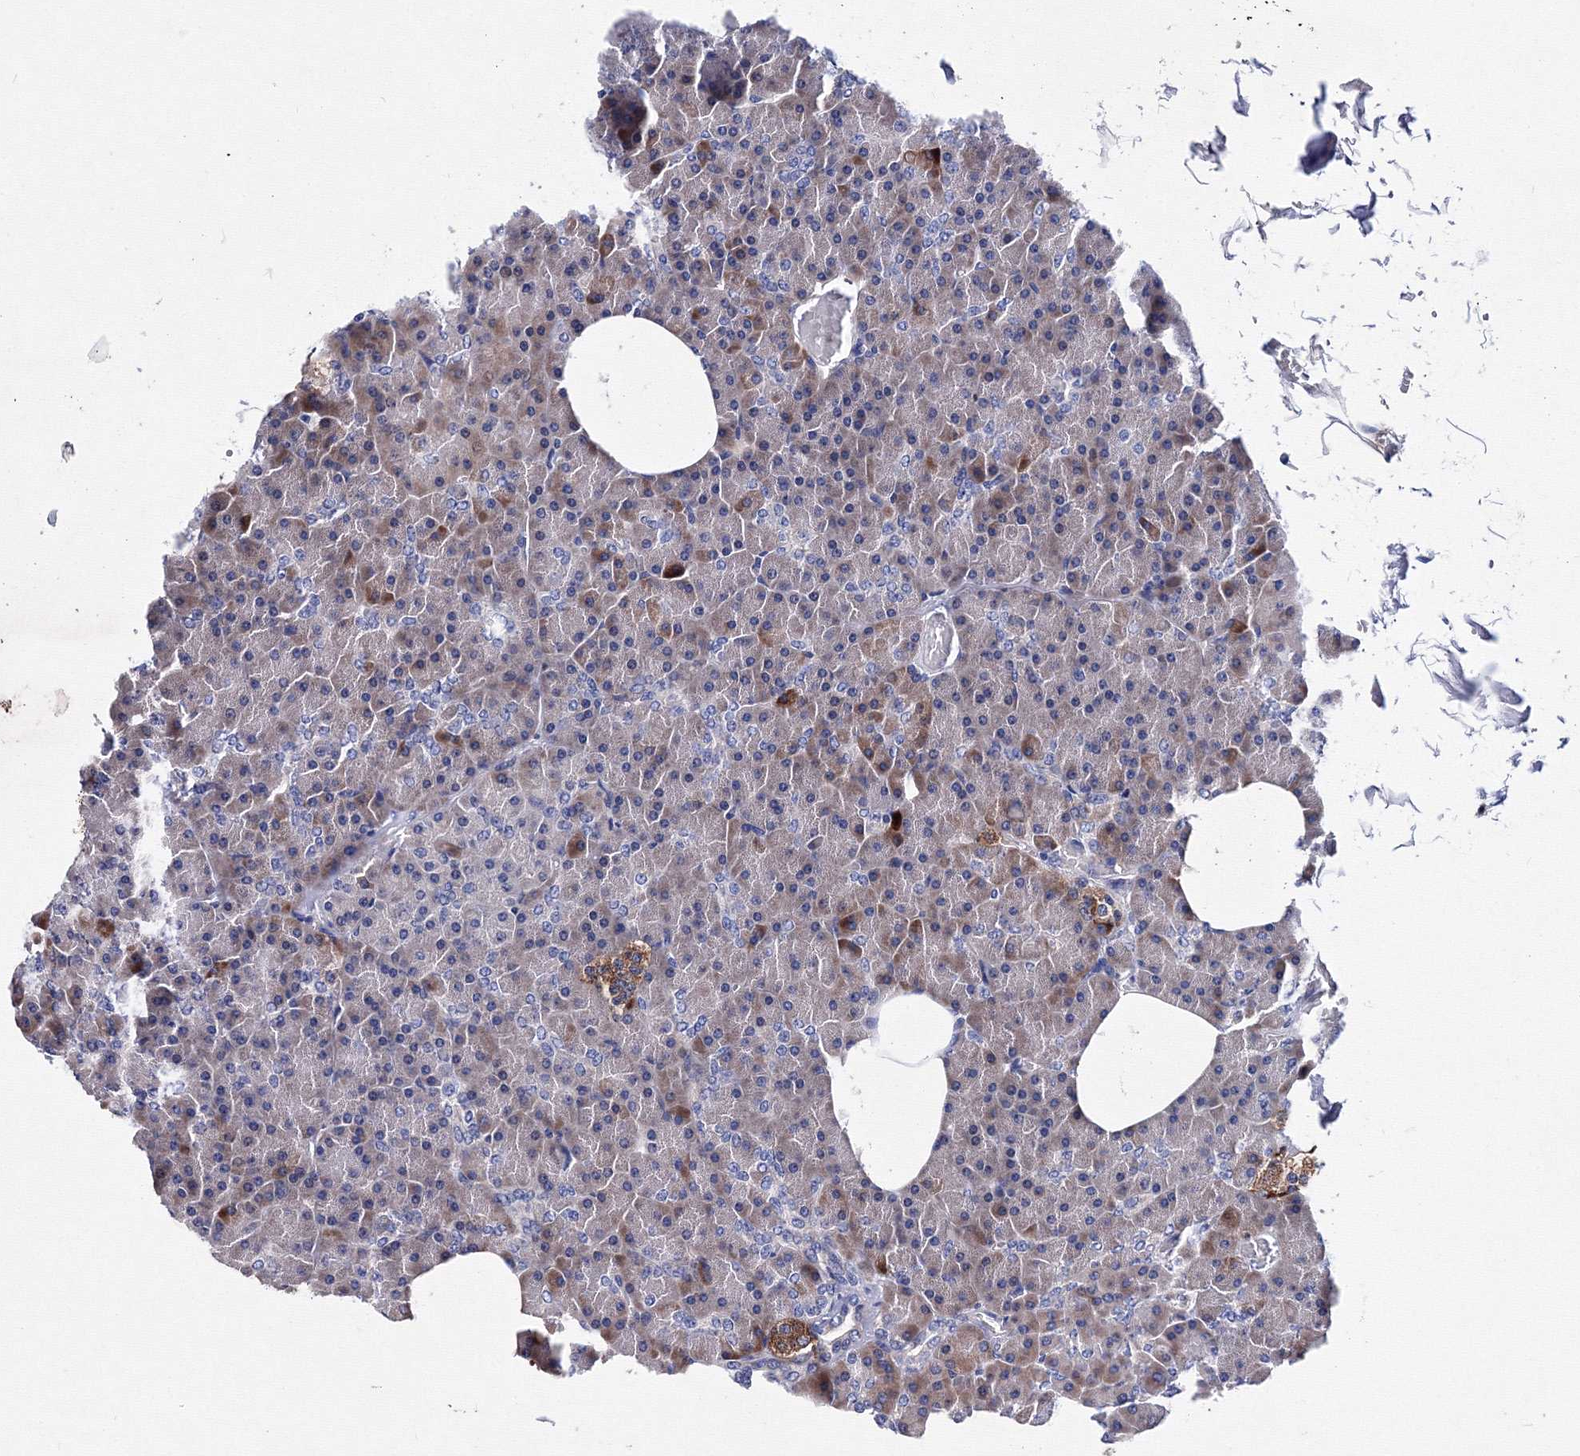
{"staining": {"intensity": "strong", "quantity": "25%-75%", "location": "cytoplasmic/membranous"}, "tissue": "pancreas", "cell_type": "Exocrine glandular cells", "image_type": "normal", "snomed": [{"axis": "morphology", "description": "Normal tissue, NOS"}, {"axis": "topography", "description": "Pancreas"}], "caption": "Immunohistochemistry (IHC) image of unremarkable human pancreas stained for a protein (brown), which shows high levels of strong cytoplasmic/membranous positivity in about 25%-75% of exocrine glandular cells.", "gene": "TRPM2", "patient": {"sex": "female", "age": 35}}